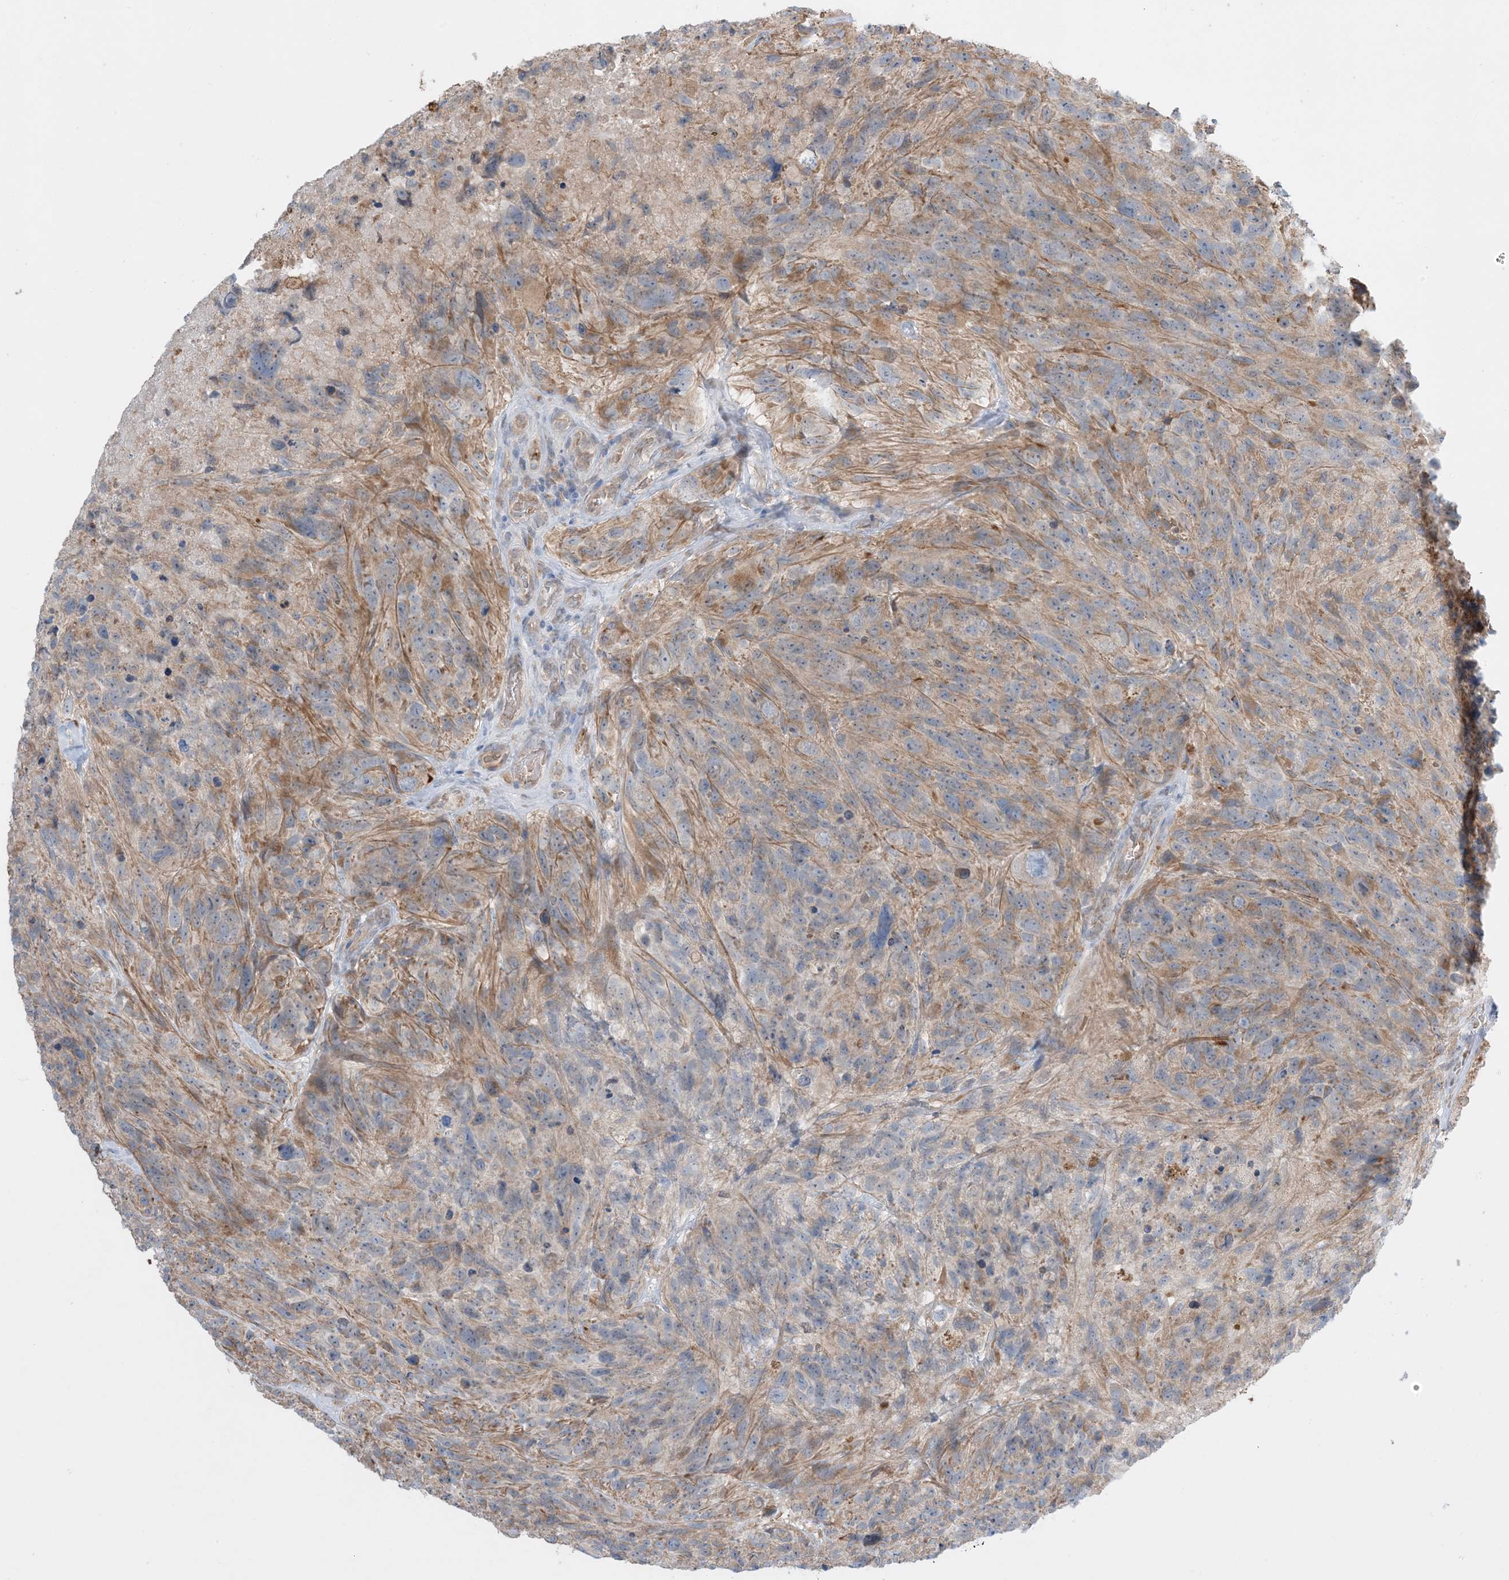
{"staining": {"intensity": "weak", "quantity": "<25%", "location": "cytoplasmic/membranous"}, "tissue": "glioma", "cell_type": "Tumor cells", "image_type": "cancer", "snomed": [{"axis": "morphology", "description": "Glioma, malignant, High grade"}, {"axis": "topography", "description": "Brain"}], "caption": "The immunohistochemistry histopathology image has no significant expression in tumor cells of glioma tissue.", "gene": "MMGT1", "patient": {"sex": "male", "age": 69}}